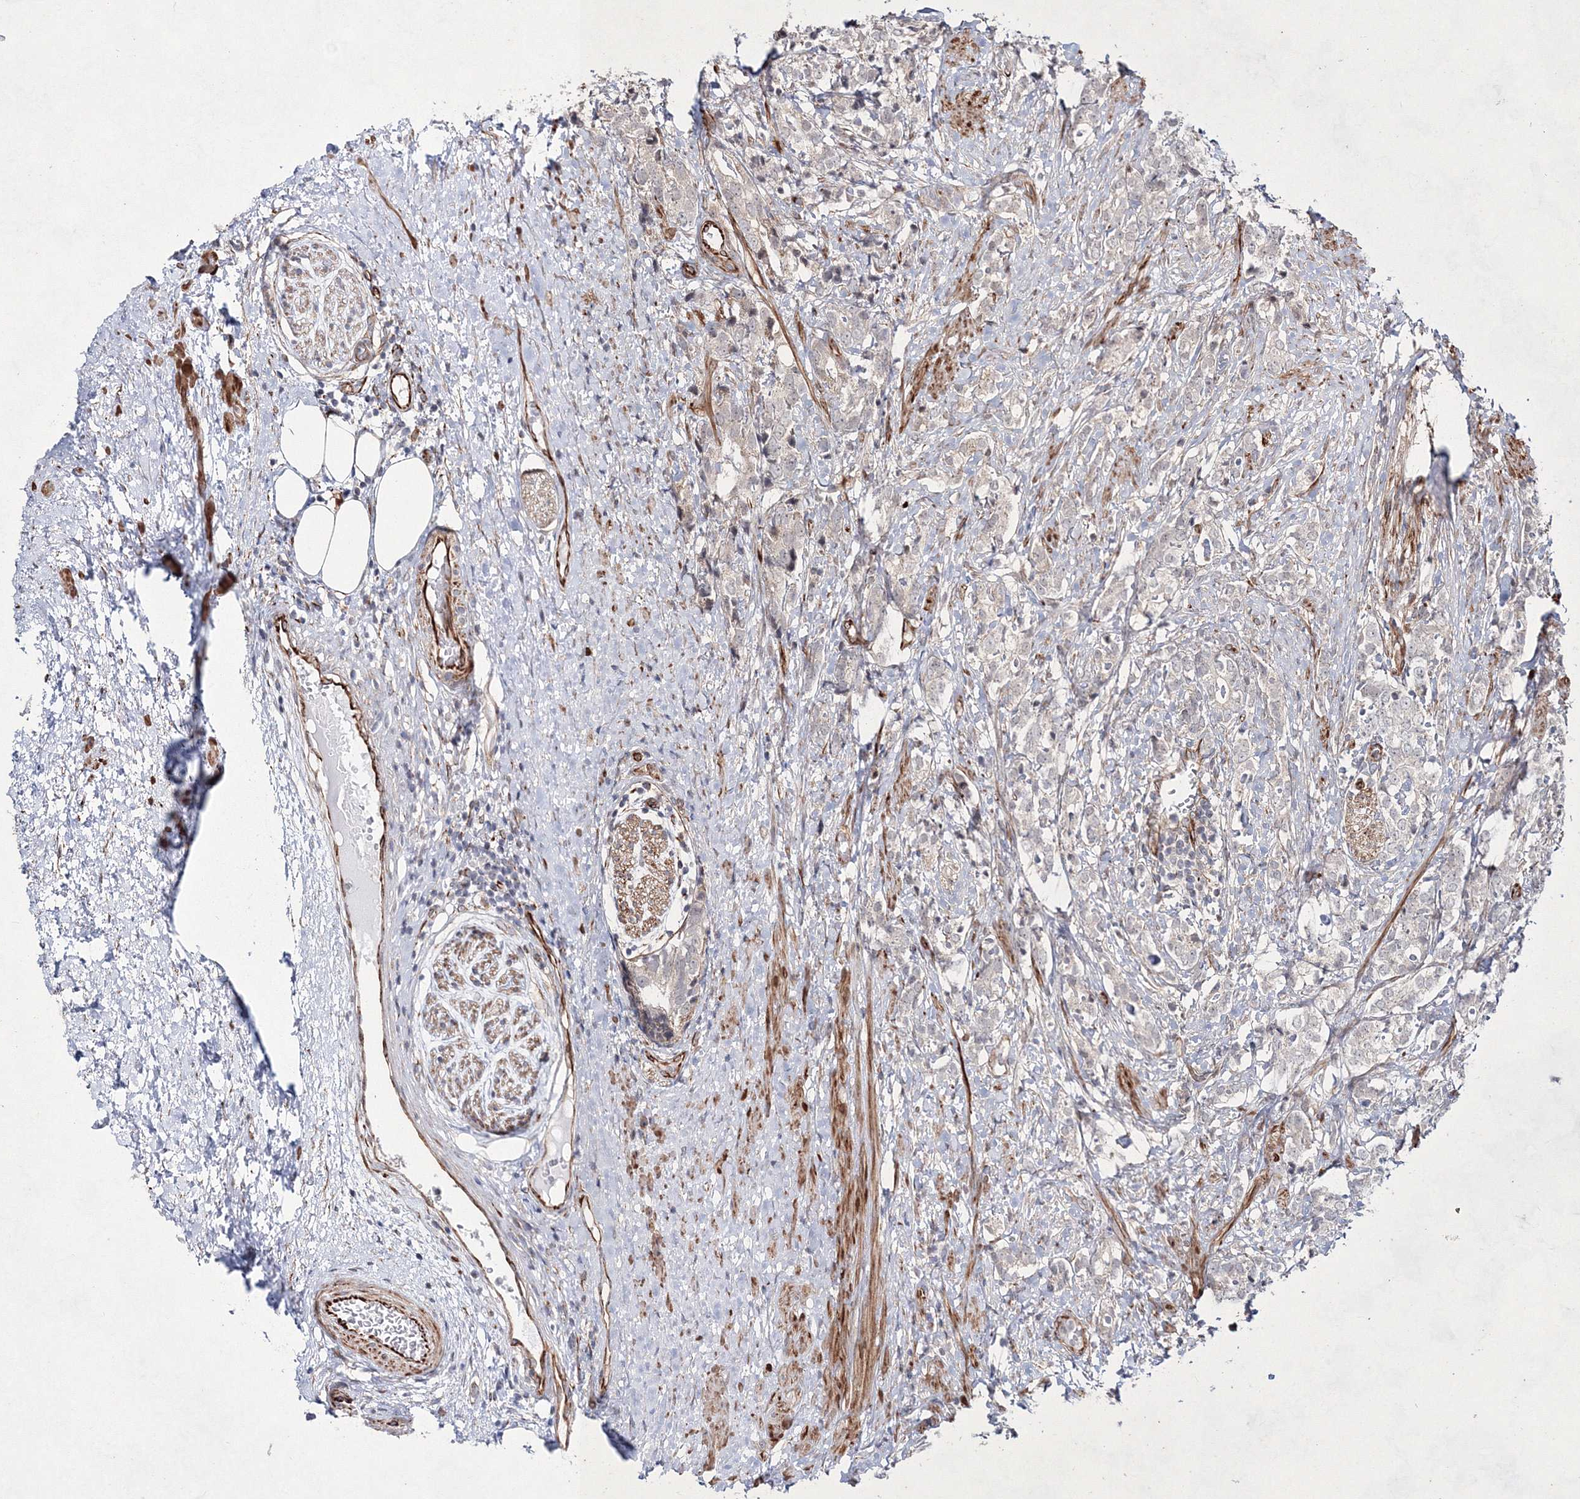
{"staining": {"intensity": "negative", "quantity": "none", "location": "none"}, "tissue": "prostate cancer", "cell_type": "Tumor cells", "image_type": "cancer", "snomed": [{"axis": "morphology", "description": "Adenocarcinoma, High grade"}, {"axis": "topography", "description": "Prostate"}], "caption": "Prostate high-grade adenocarcinoma stained for a protein using immunohistochemistry reveals no staining tumor cells.", "gene": "SNIP1", "patient": {"sex": "male", "age": 69}}